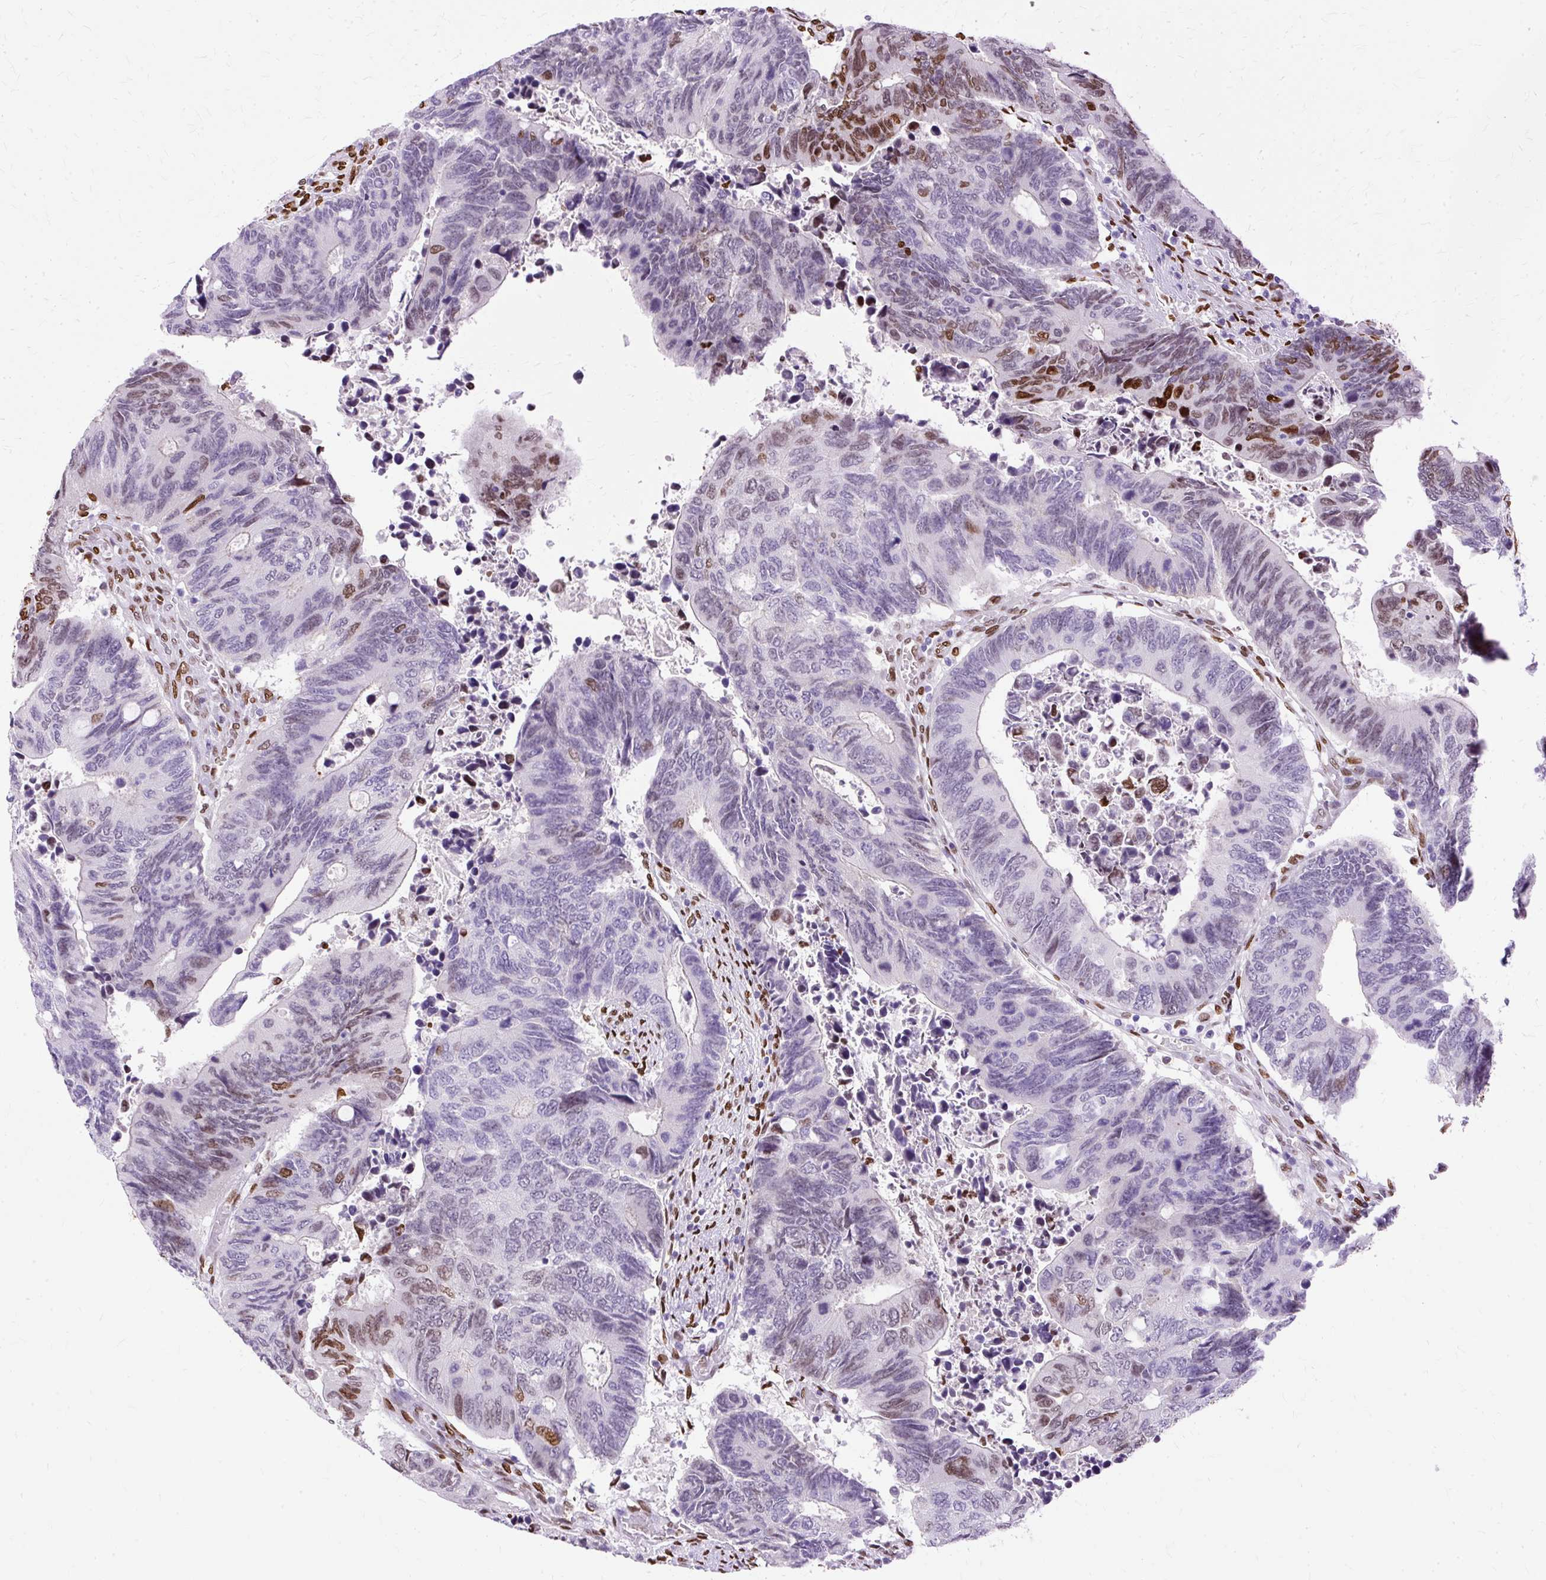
{"staining": {"intensity": "strong", "quantity": "<25%", "location": "nuclear"}, "tissue": "colorectal cancer", "cell_type": "Tumor cells", "image_type": "cancer", "snomed": [{"axis": "morphology", "description": "Adenocarcinoma, NOS"}, {"axis": "topography", "description": "Colon"}], "caption": "Immunohistochemistry (IHC) (DAB (3,3'-diaminobenzidine)) staining of human colorectal adenocarcinoma reveals strong nuclear protein staining in approximately <25% of tumor cells.", "gene": "TMEM184C", "patient": {"sex": "male", "age": 87}}